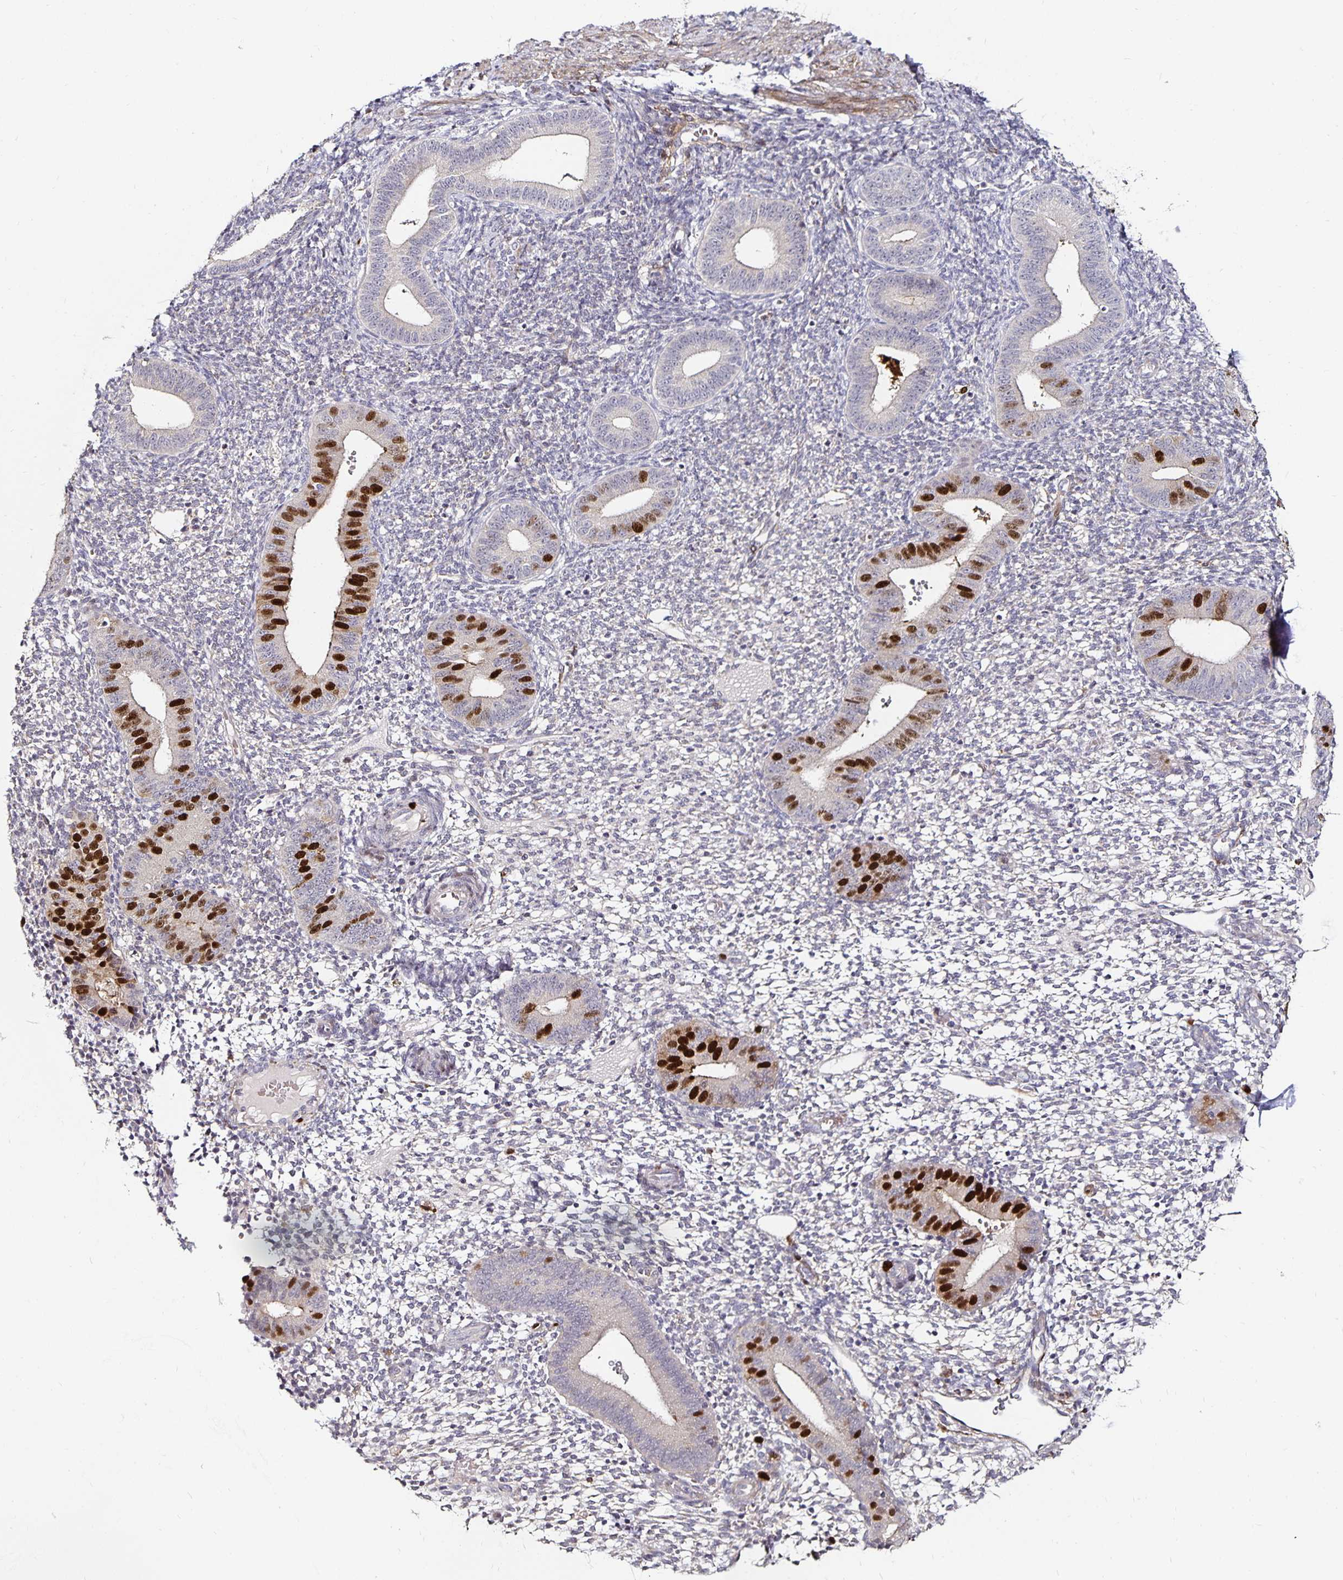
{"staining": {"intensity": "negative", "quantity": "none", "location": "none"}, "tissue": "endometrium", "cell_type": "Cells in endometrial stroma", "image_type": "normal", "snomed": [{"axis": "morphology", "description": "Normal tissue, NOS"}, {"axis": "topography", "description": "Endometrium"}], "caption": "Cells in endometrial stroma are negative for brown protein staining in benign endometrium. (Immunohistochemistry, brightfield microscopy, high magnification).", "gene": "ANLN", "patient": {"sex": "female", "age": 40}}